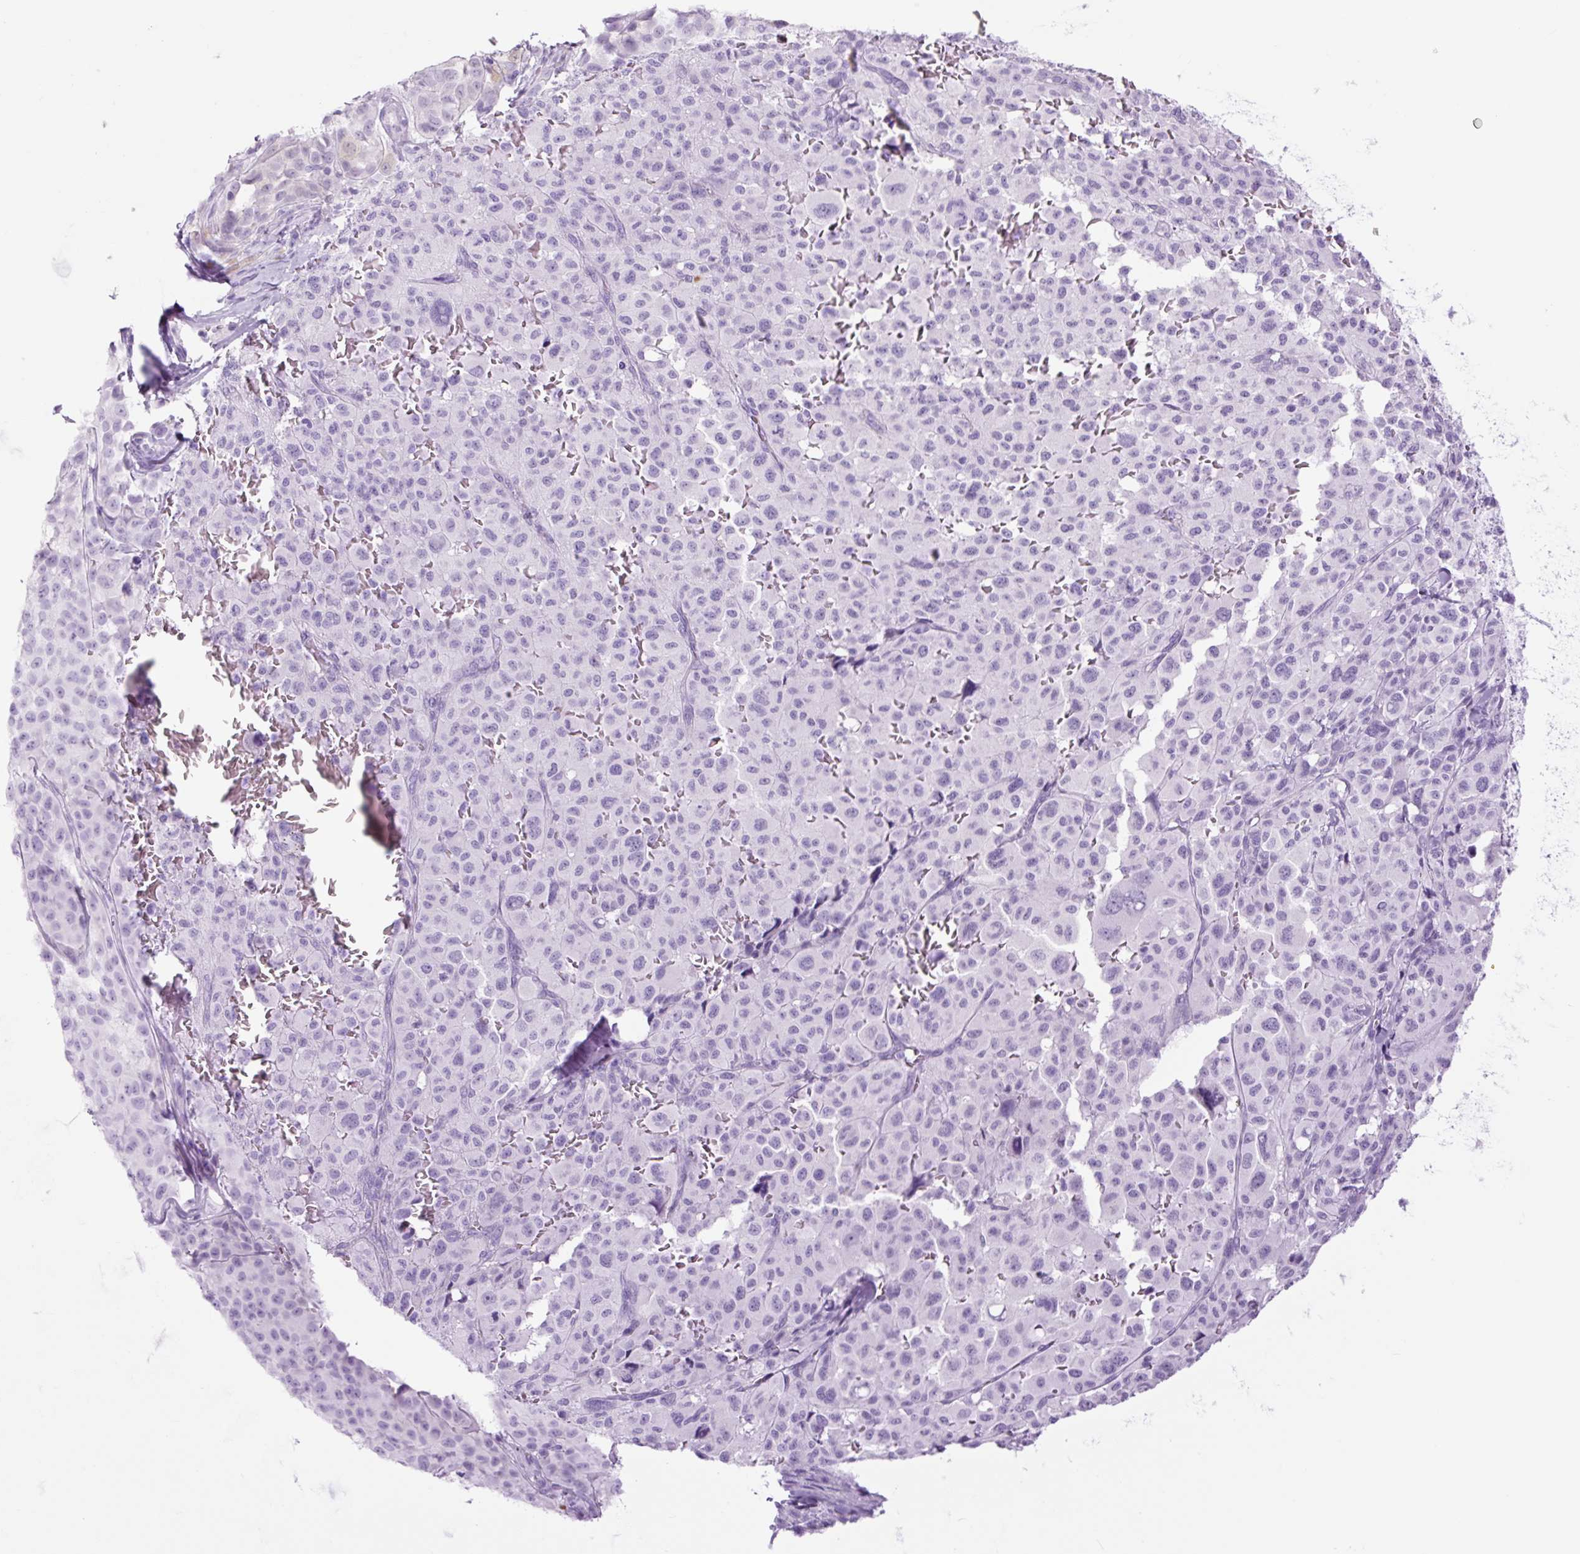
{"staining": {"intensity": "negative", "quantity": "none", "location": "none"}, "tissue": "melanoma", "cell_type": "Tumor cells", "image_type": "cancer", "snomed": [{"axis": "morphology", "description": "Malignant melanoma, NOS"}, {"axis": "topography", "description": "Skin"}], "caption": "The image demonstrates no significant expression in tumor cells of melanoma.", "gene": "TFF2", "patient": {"sex": "female", "age": 74}}